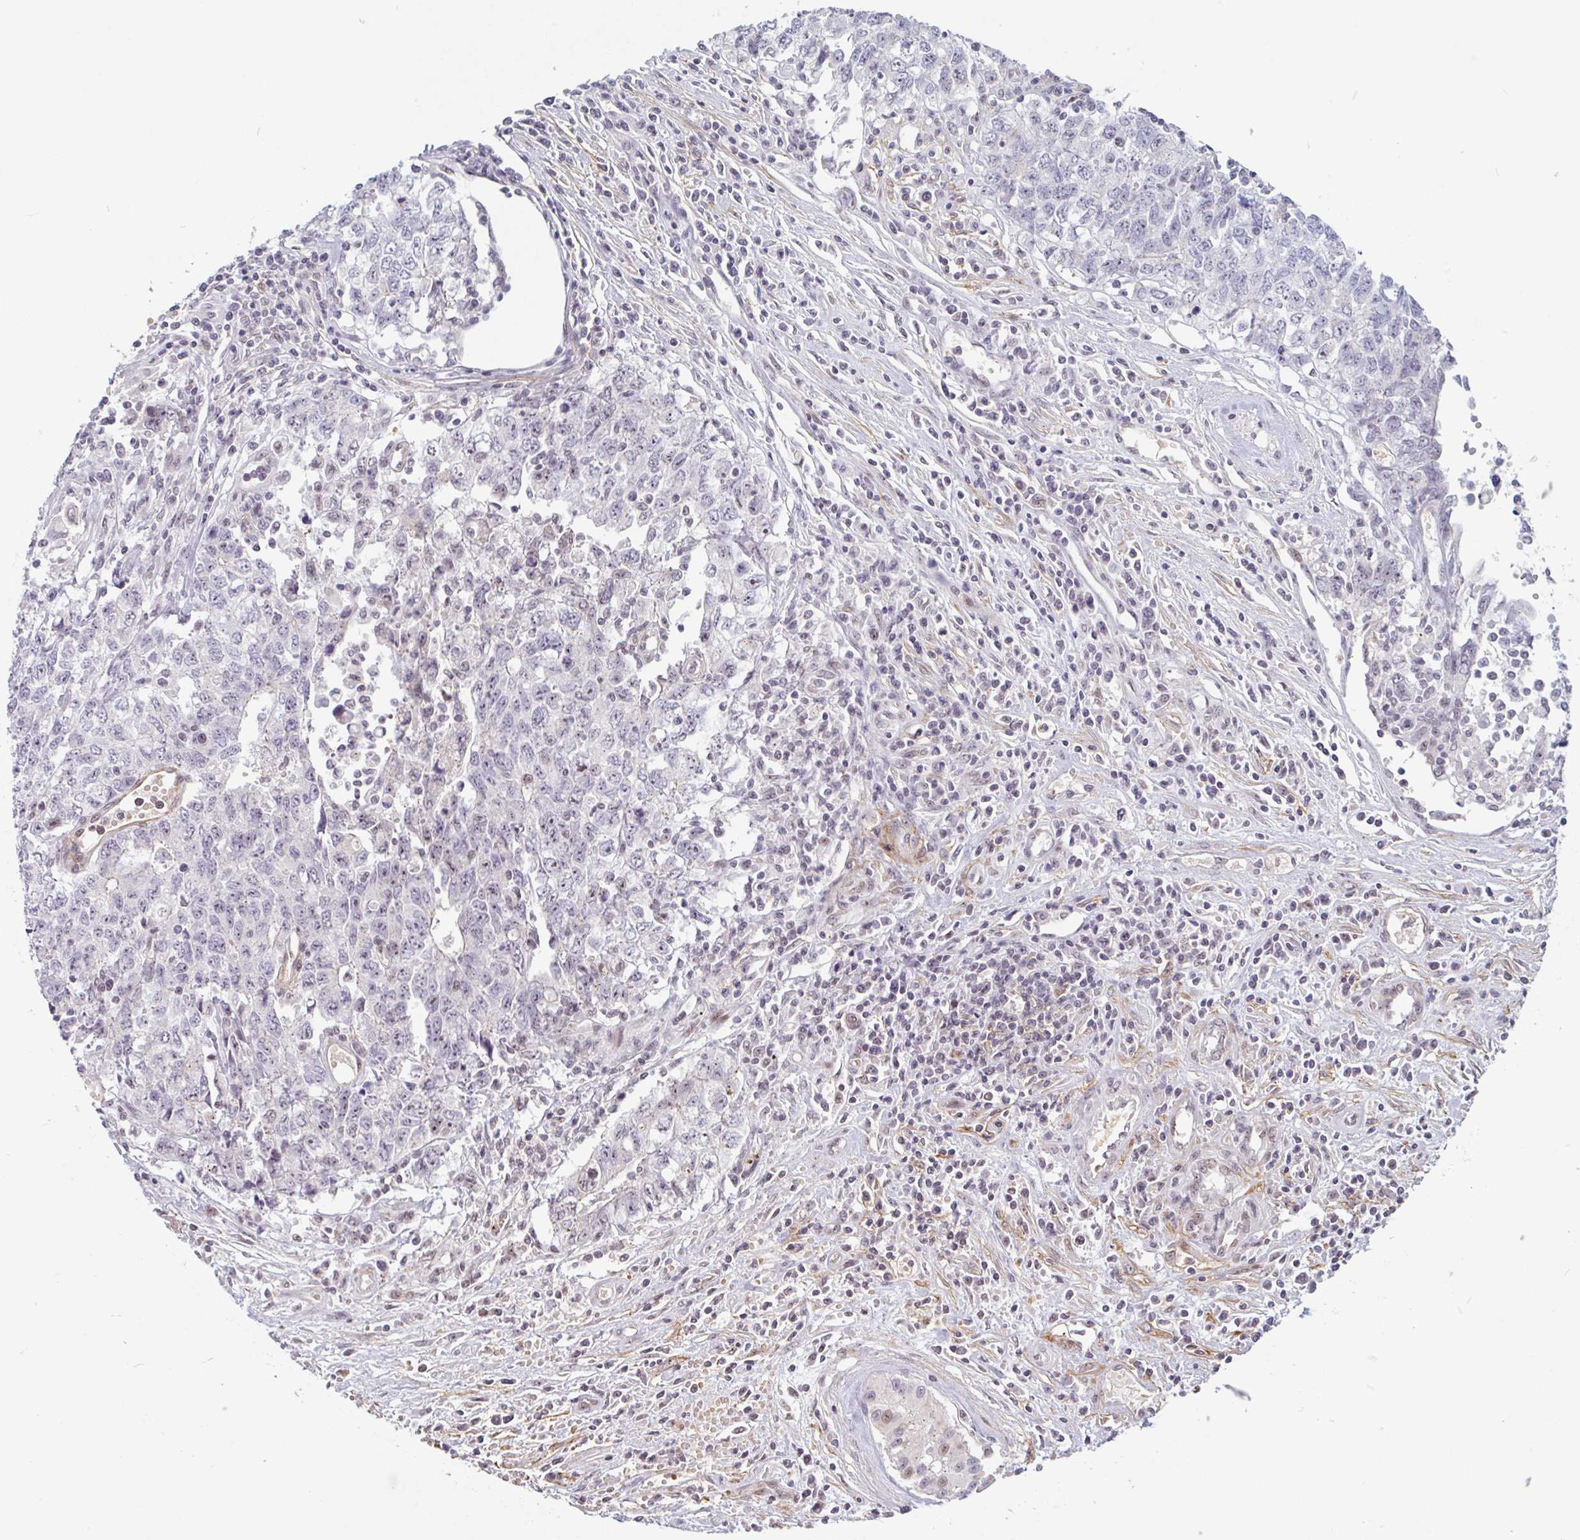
{"staining": {"intensity": "weak", "quantity": "<25%", "location": "nuclear"}, "tissue": "testis cancer", "cell_type": "Tumor cells", "image_type": "cancer", "snomed": [{"axis": "morphology", "description": "Carcinoma, Embryonal, NOS"}, {"axis": "topography", "description": "Testis"}], "caption": "IHC of testis embryonal carcinoma exhibits no expression in tumor cells. The staining was performed using DAB (3,3'-diaminobenzidine) to visualize the protein expression in brown, while the nuclei were stained in blue with hematoxylin (Magnification: 20x).", "gene": "TMEM119", "patient": {"sex": "male", "age": 34}}